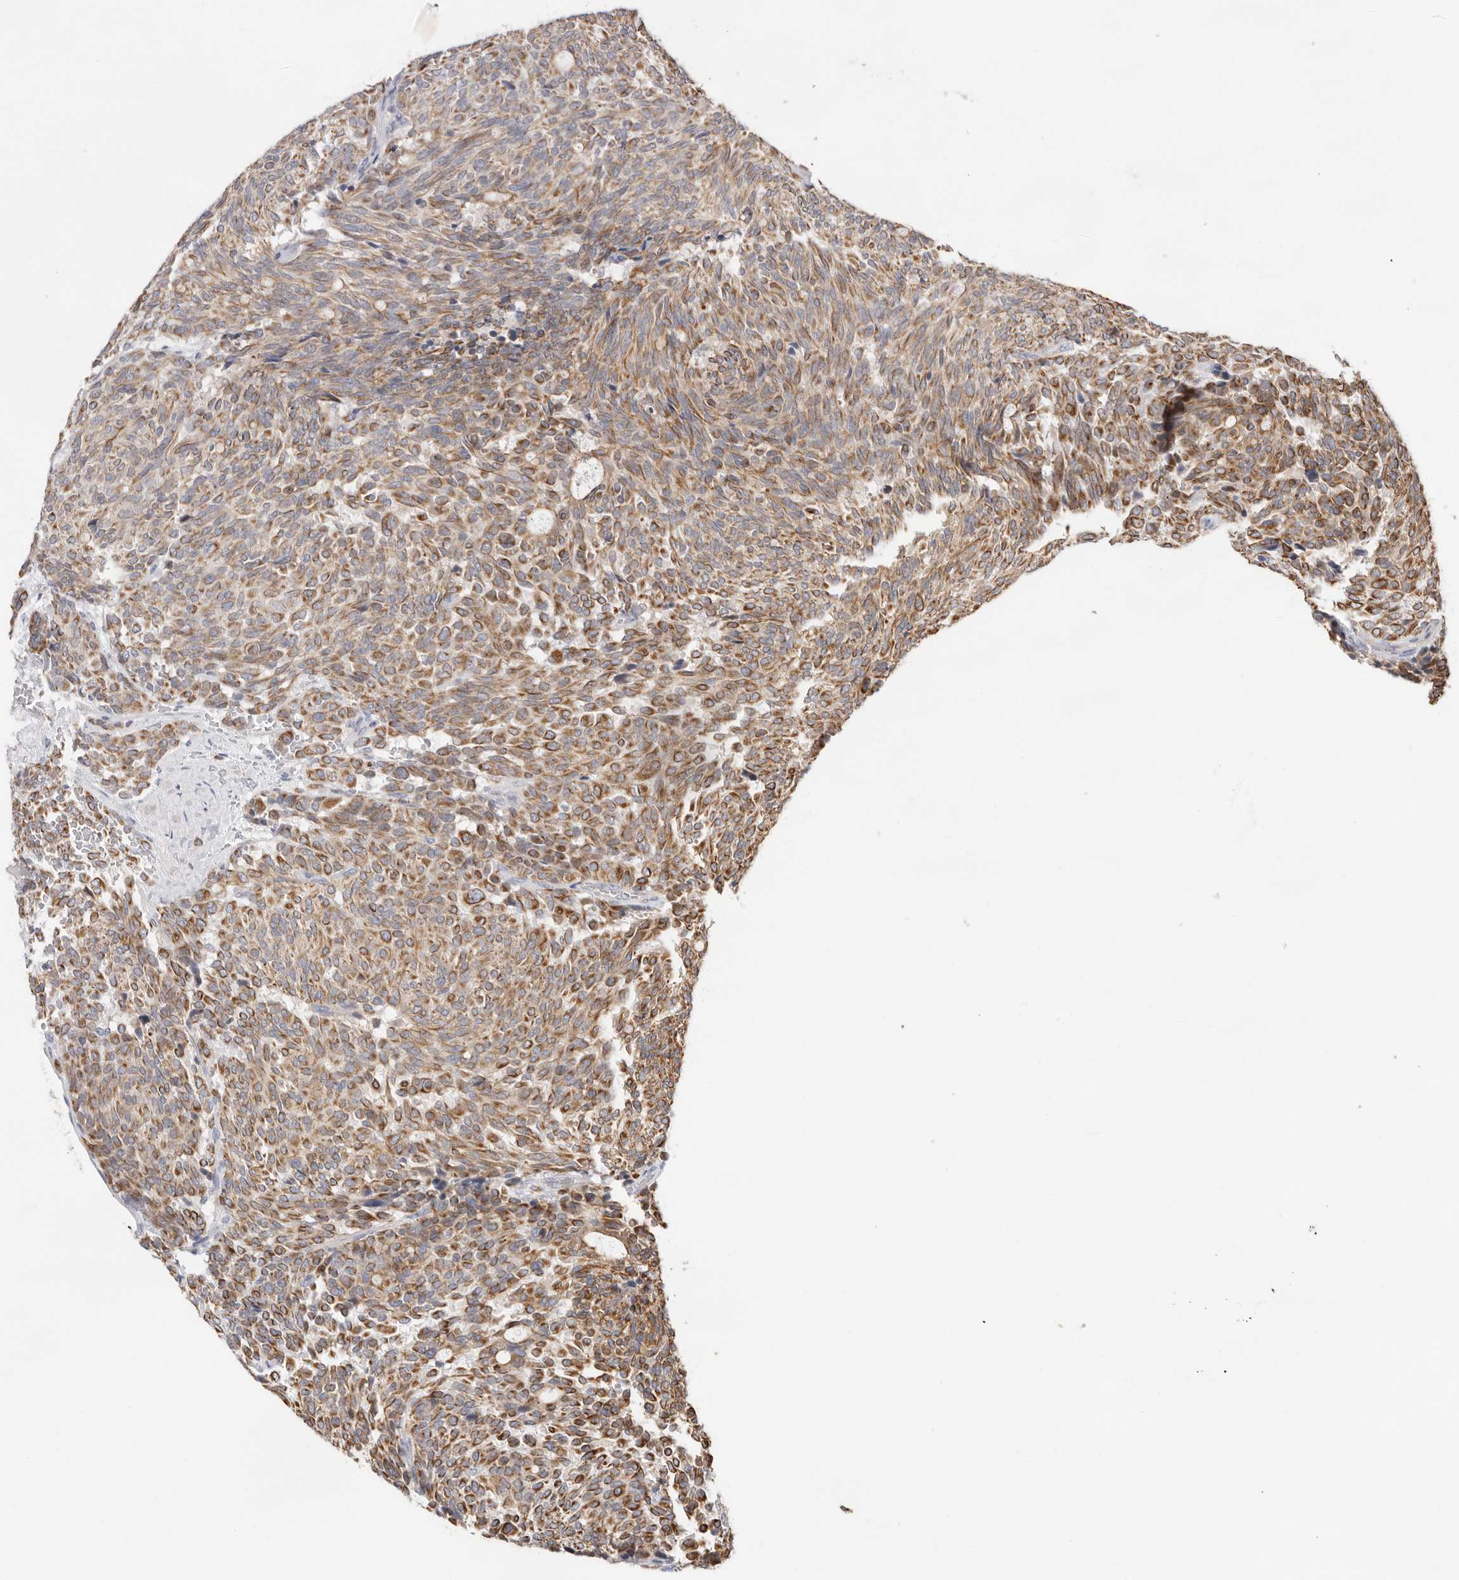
{"staining": {"intensity": "moderate", "quantity": ">75%", "location": "cytoplasmic/membranous"}, "tissue": "carcinoid", "cell_type": "Tumor cells", "image_type": "cancer", "snomed": [{"axis": "morphology", "description": "Carcinoid, malignant, NOS"}, {"axis": "topography", "description": "Pancreas"}], "caption": "A brown stain highlights moderate cytoplasmic/membranous staining of a protein in malignant carcinoid tumor cells.", "gene": "USH1C", "patient": {"sex": "female", "age": 54}}